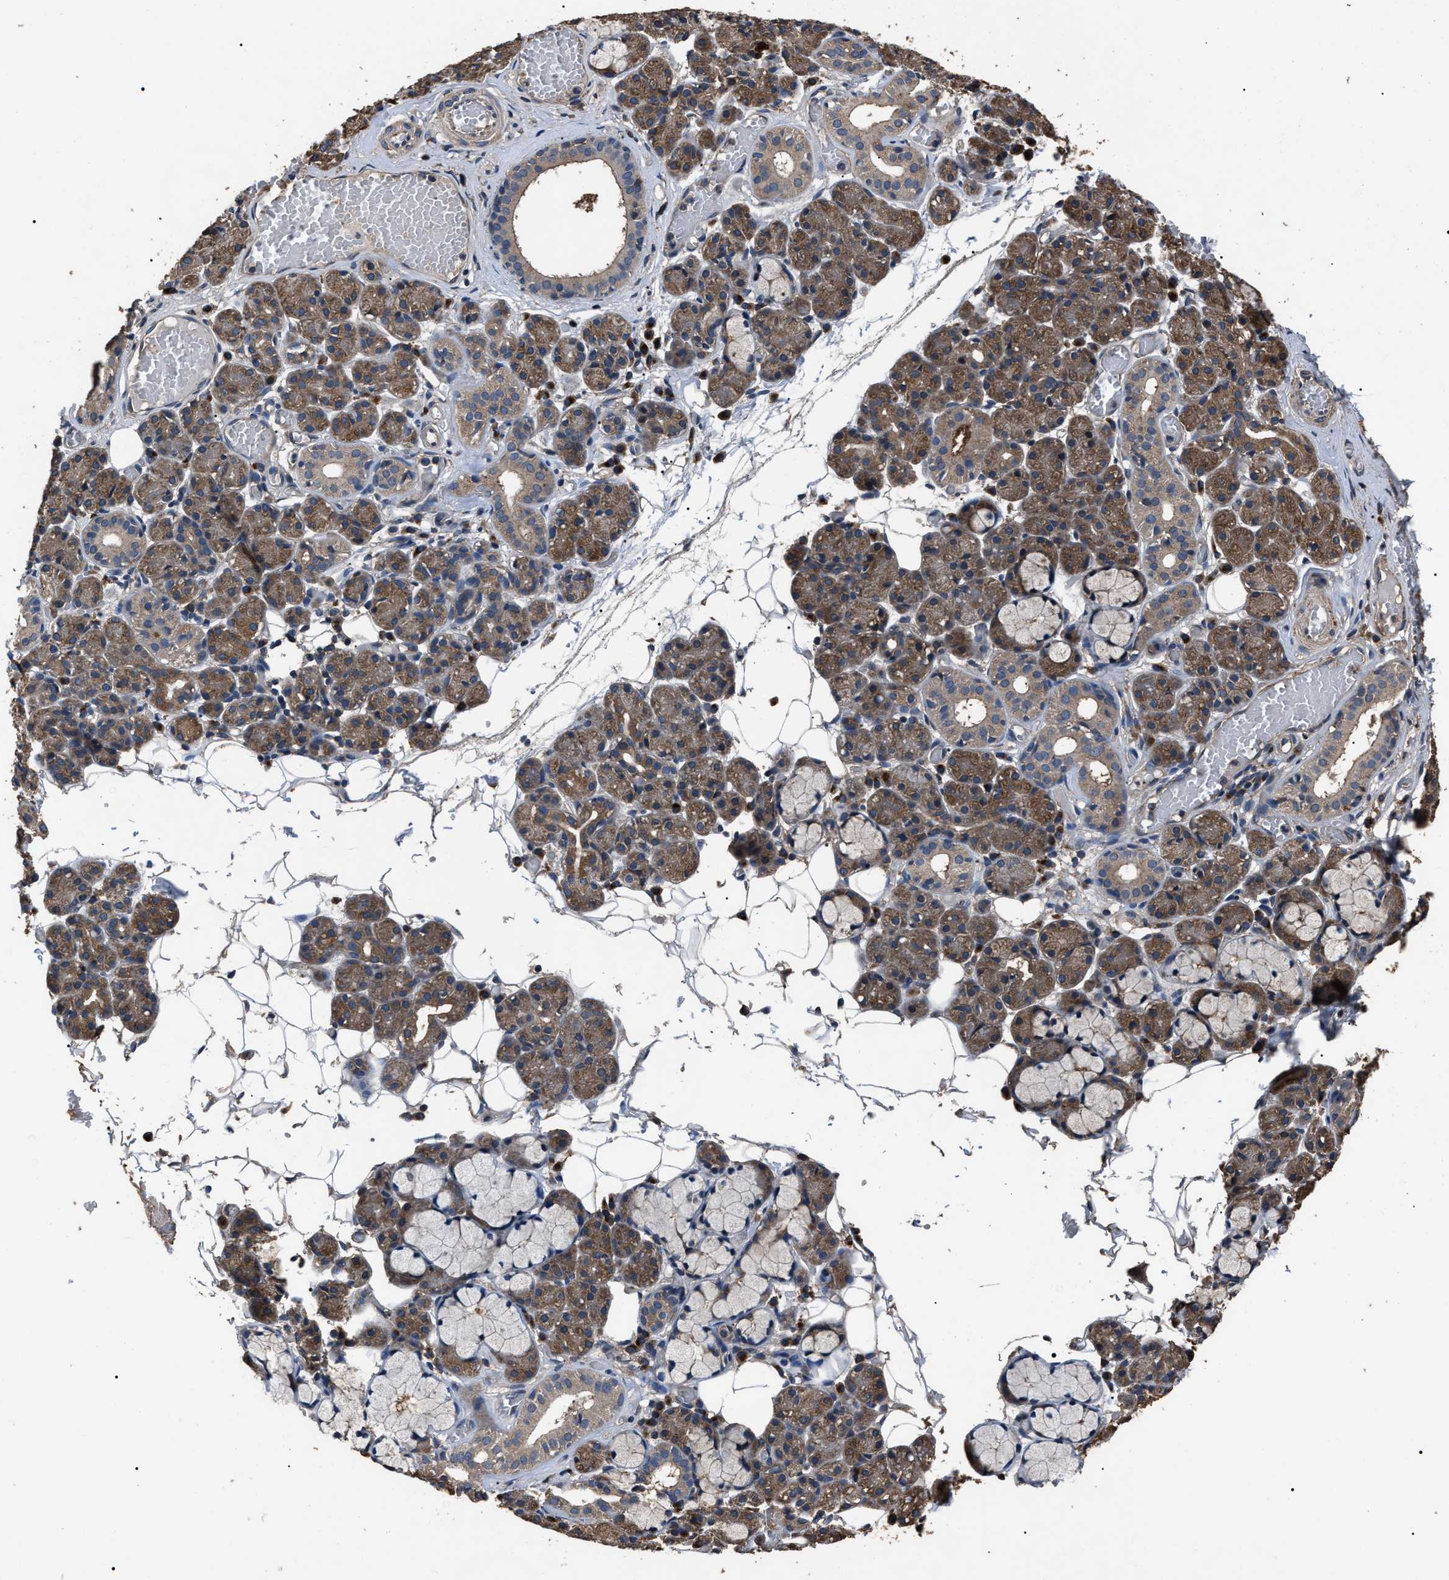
{"staining": {"intensity": "moderate", "quantity": "25%-75%", "location": "cytoplasmic/membranous"}, "tissue": "salivary gland", "cell_type": "Glandular cells", "image_type": "normal", "snomed": [{"axis": "morphology", "description": "Normal tissue, NOS"}, {"axis": "topography", "description": "Salivary gland"}], "caption": "Immunohistochemical staining of unremarkable human salivary gland exhibits 25%-75% levels of moderate cytoplasmic/membranous protein positivity in approximately 25%-75% of glandular cells.", "gene": "RNF216", "patient": {"sex": "male", "age": 63}}